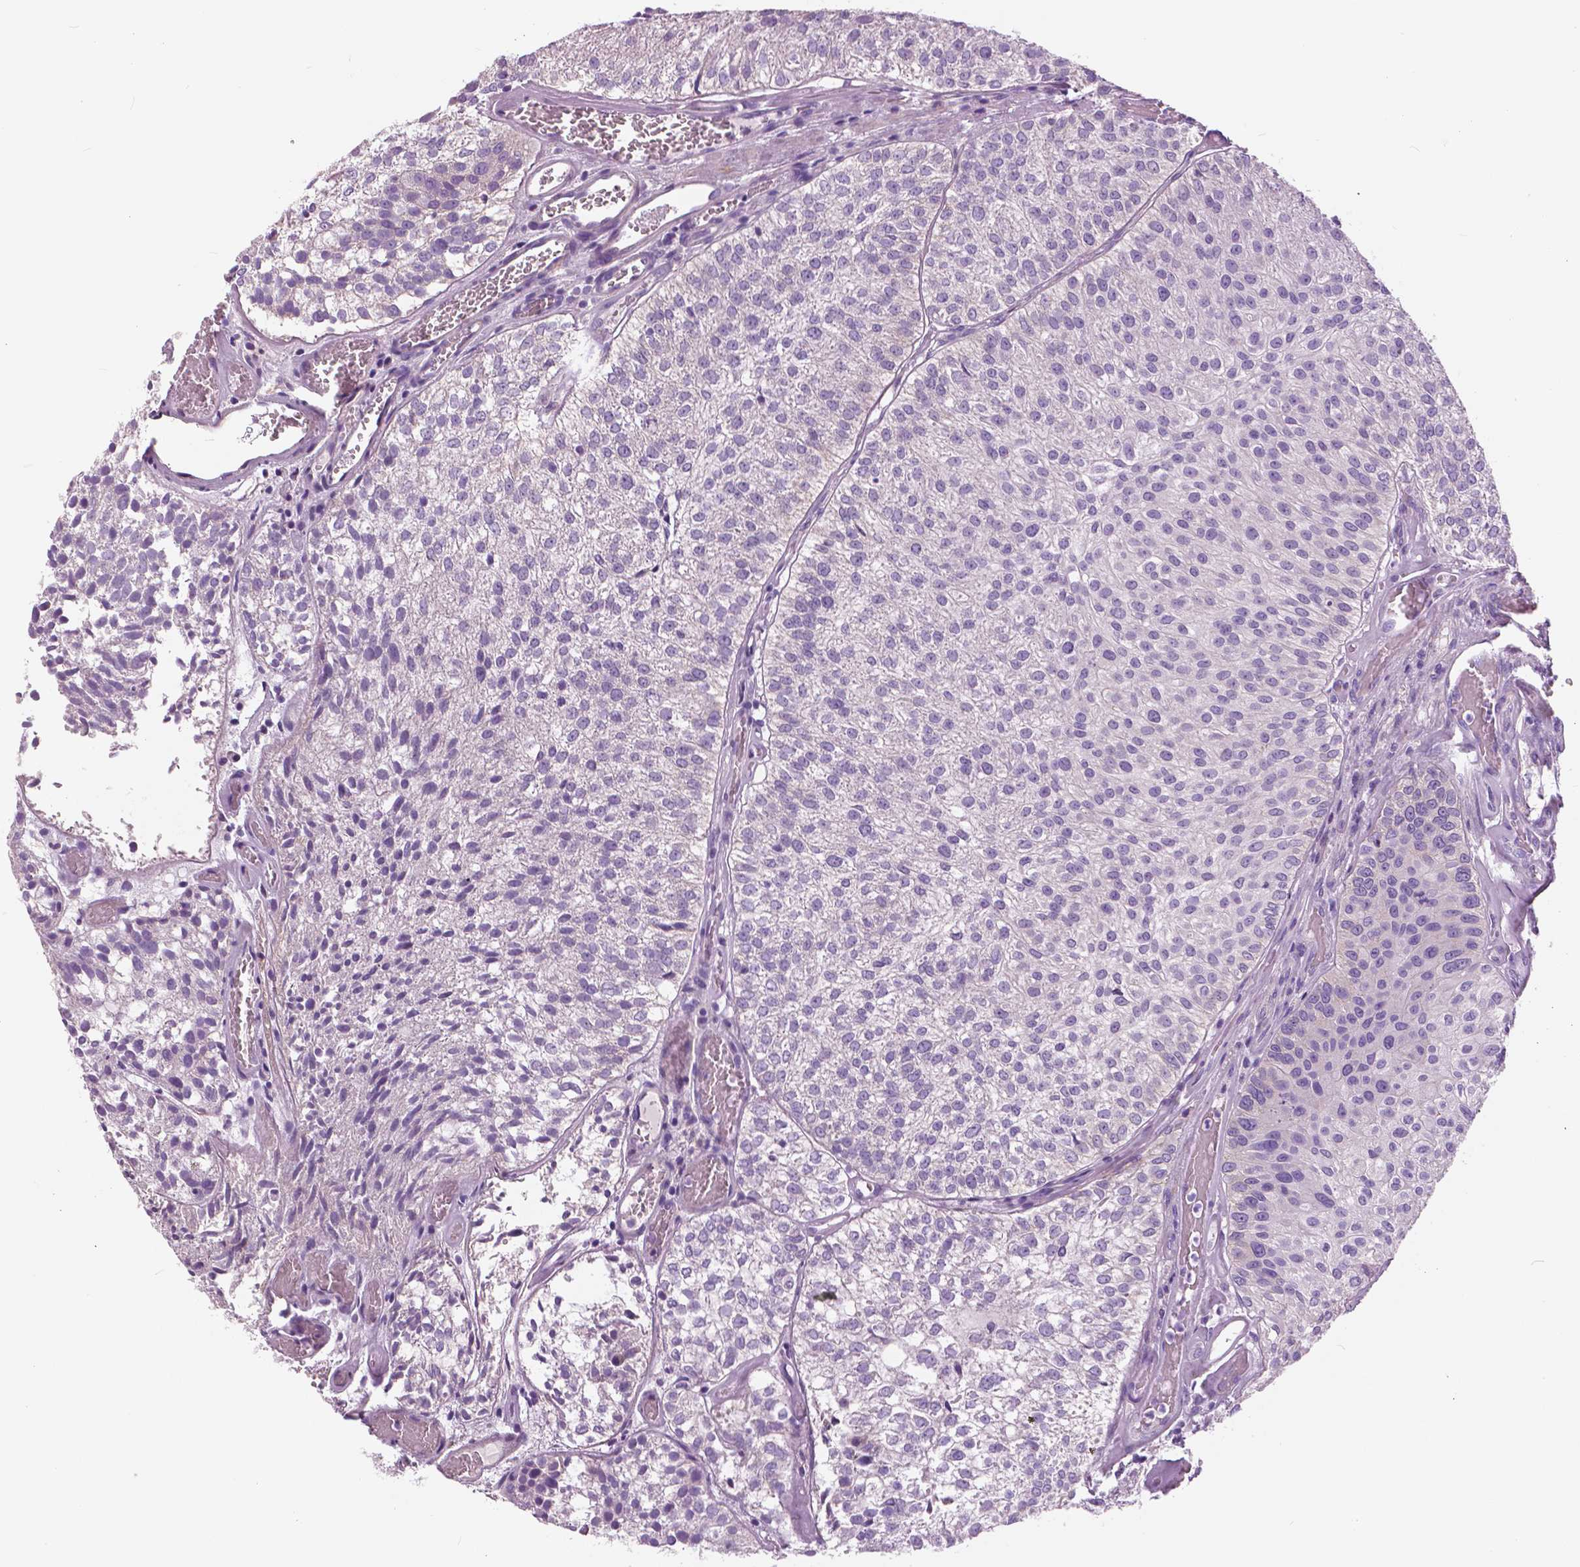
{"staining": {"intensity": "negative", "quantity": "none", "location": "none"}, "tissue": "urothelial cancer", "cell_type": "Tumor cells", "image_type": "cancer", "snomed": [{"axis": "morphology", "description": "Urothelial carcinoma, Low grade"}, {"axis": "topography", "description": "Urinary bladder"}], "caption": "This is an immunohistochemistry (IHC) image of urothelial carcinoma (low-grade). There is no staining in tumor cells.", "gene": "SERPINI1", "patient": {"sex": "female", "age": 87}}